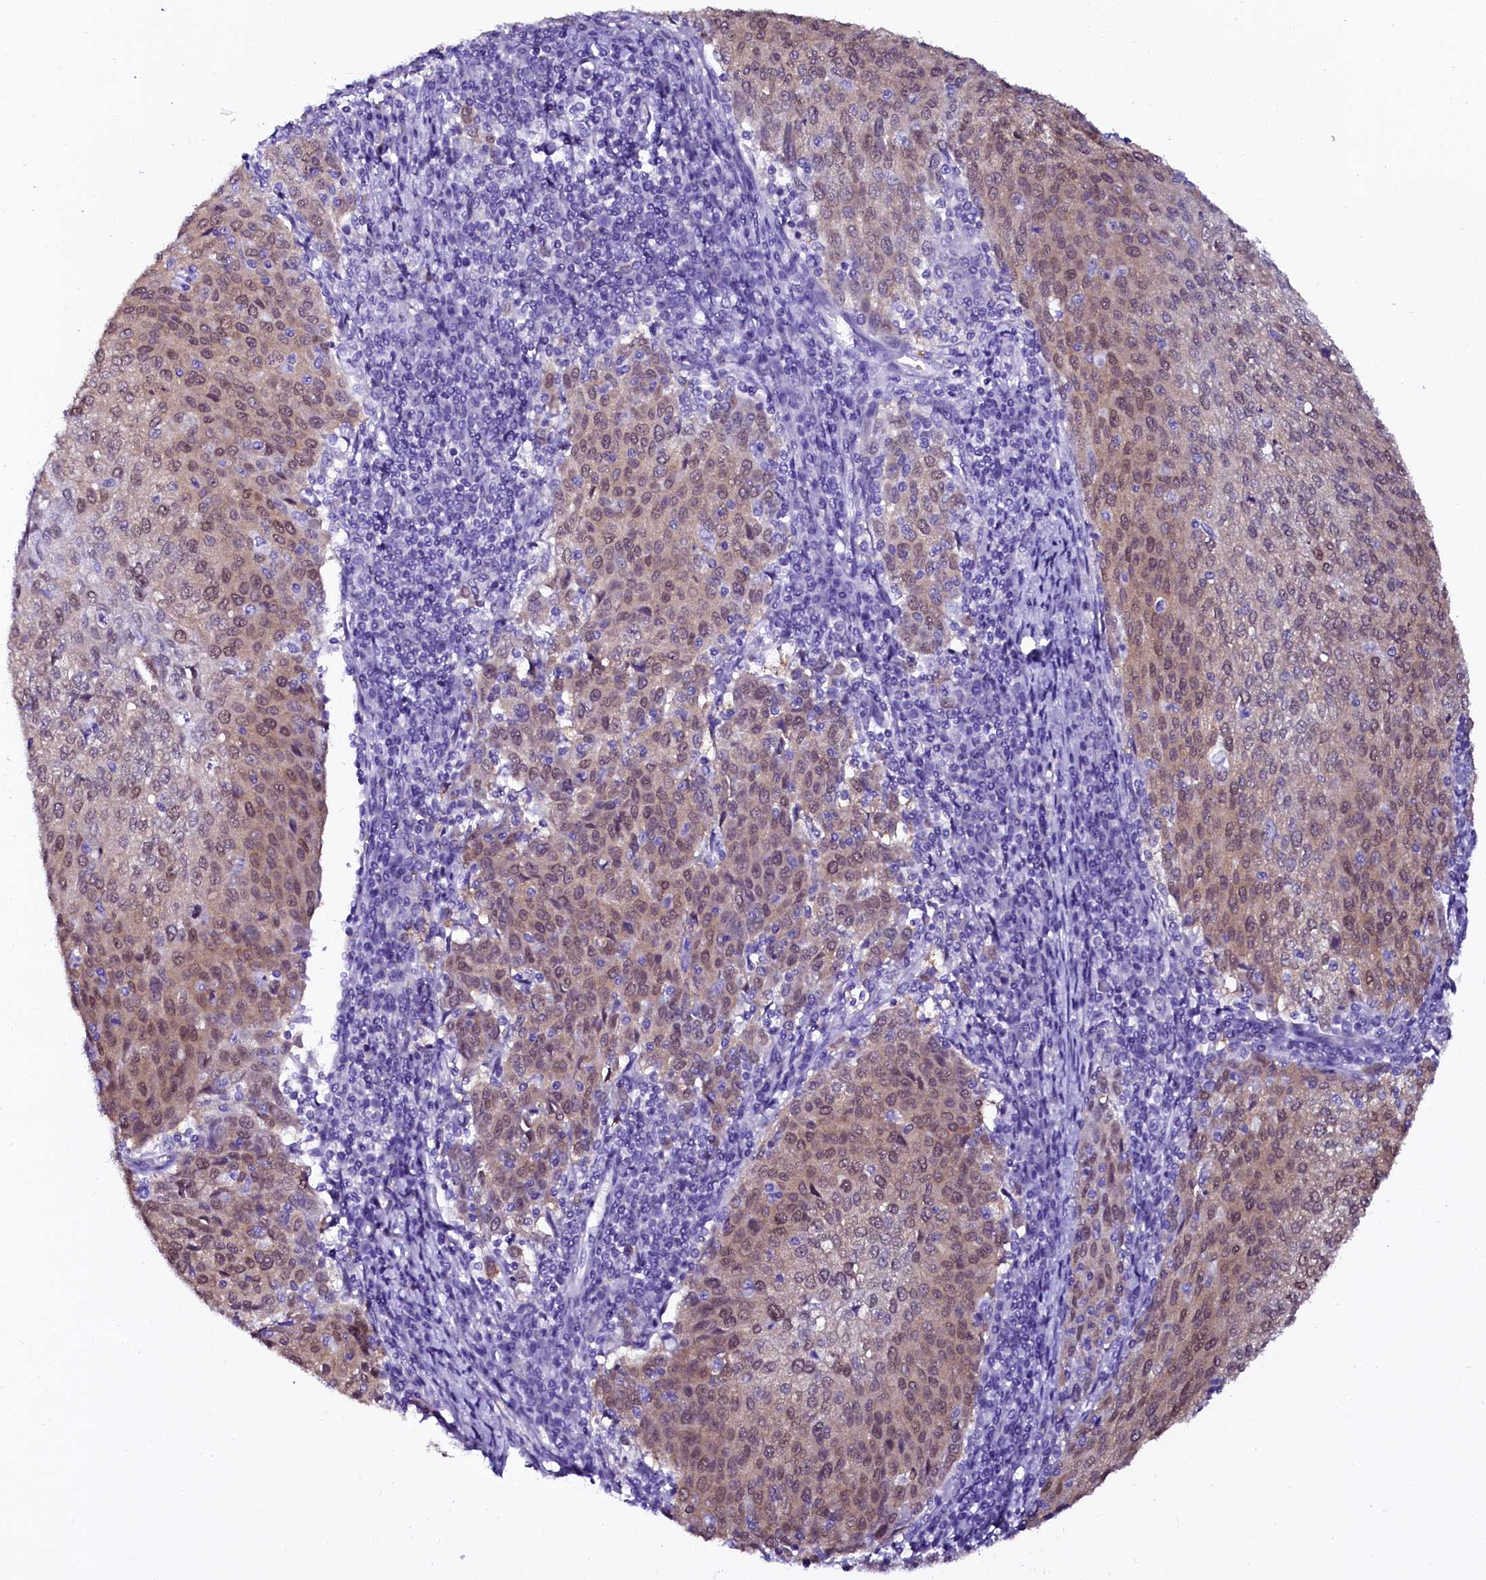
{"staining": {"intensity": "moderate", "quantity": ">75%", "location": "nuclear"}, "tissue": "cervical cancer", "cell_type": "Tumor cells", "image_type": "cancer", "snomed": [{"axis": "morphology", "description": "Squamous cell carcinoma, NOS"}, {"axis": "topography", "description": "Cervix"}], "caption": "Human cervical squamous cell carcinoma stained with a brown dye reveals moderate nuclear positive expression in approximately >75% of tumor cells.", "gene": "SORD", "patient": {"sex": "female", "age": 46}}